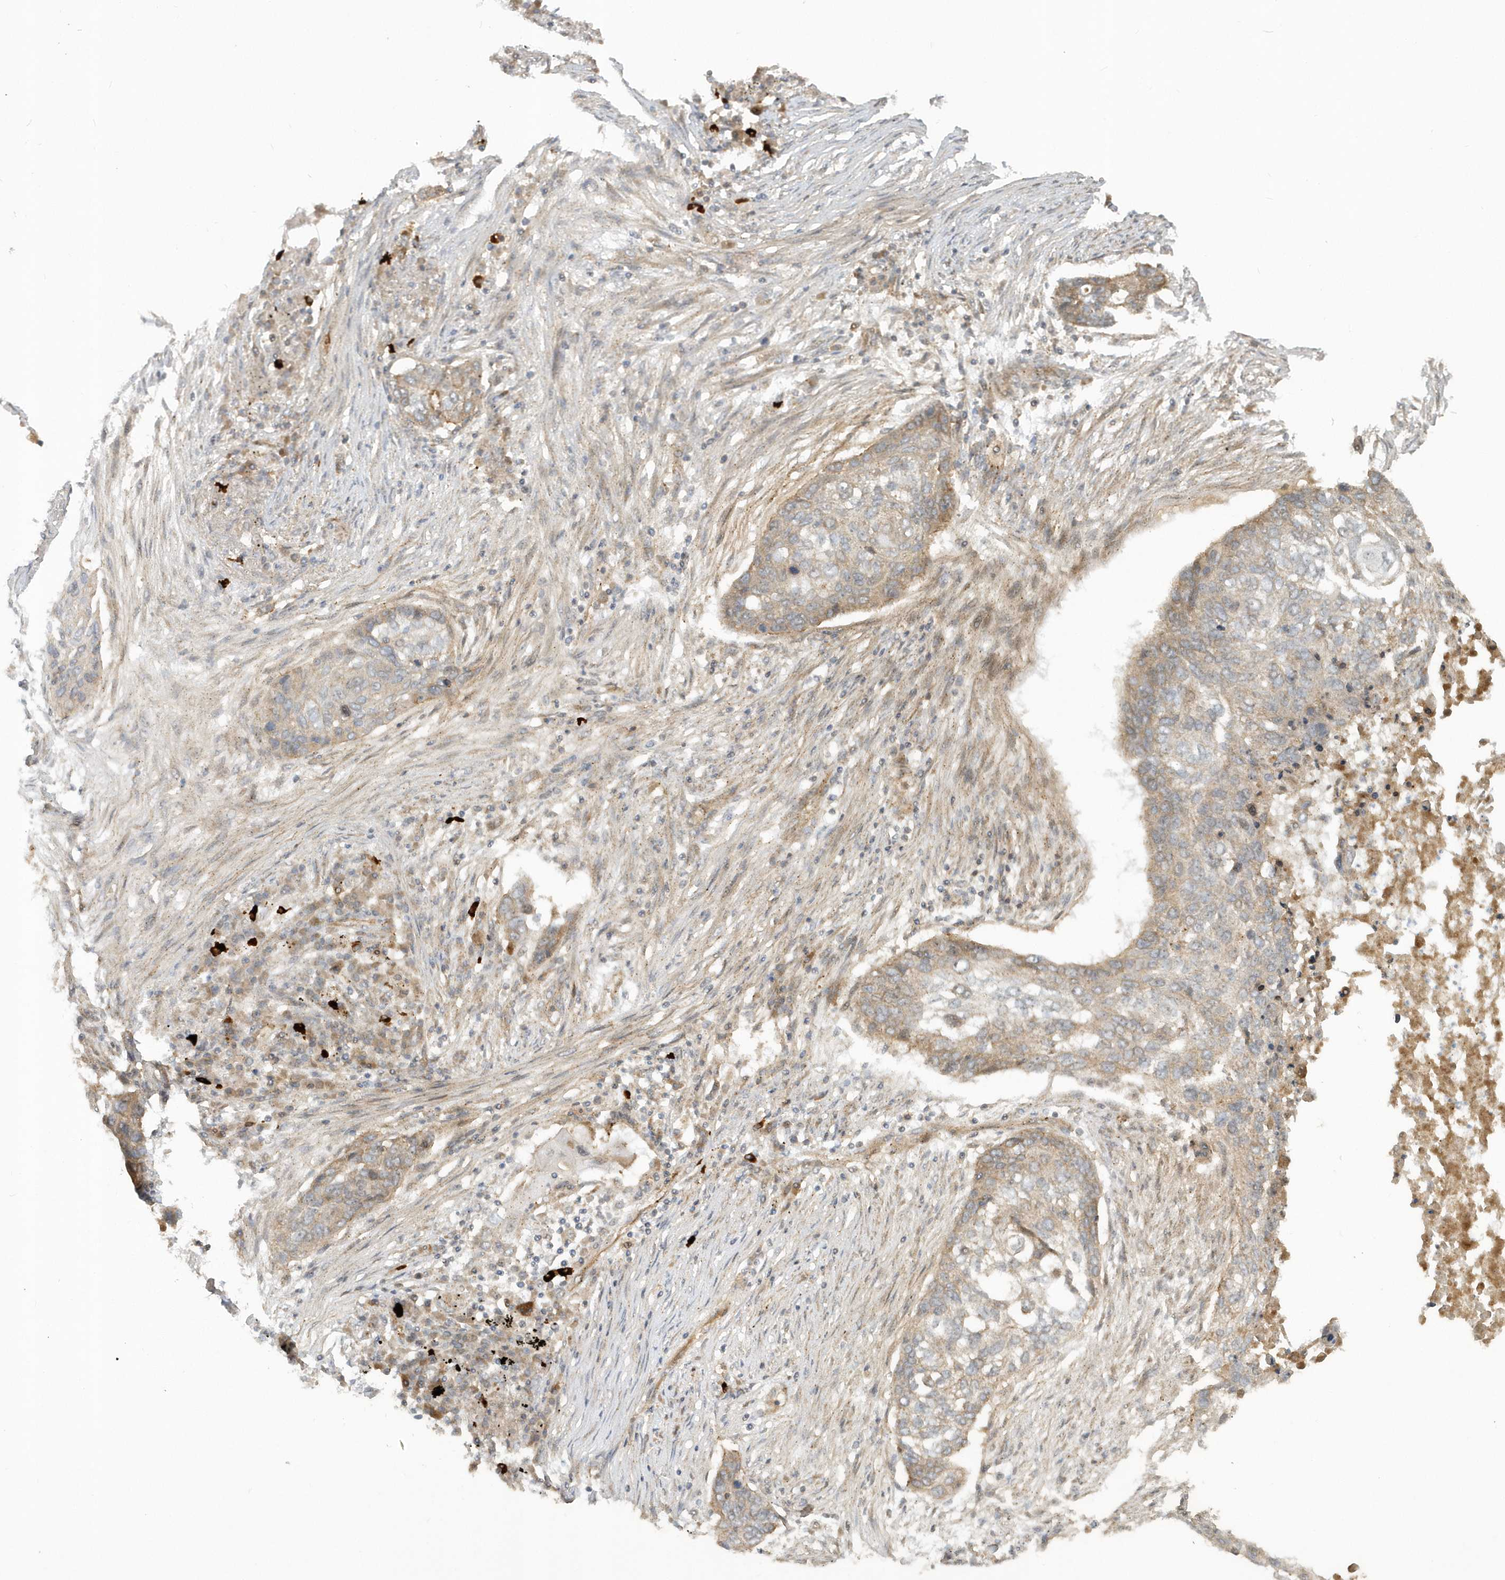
{"staining": {"intensity": "weak", "quantity": ">75%", "location": "cytoplasmic/membranous"}, "tissue": "lung cancer", "cell_type": "Tumor cells", "image_type": "cancer", "snomed": [{"axis": "morphology", "description": "Squamous cell carcinoma, NOS"}, {"axis": "topography", "description": "Lung"}], "caption": "Approximately >75% of tumor cells in human squamous cell carcinoma (lung) demonstrate weak cytoplasmic/membranous protein expression as visualized by brown immunohistochemical staining.", "gene": "STIM2", "patient": {"sex": "female", "age": 63}}